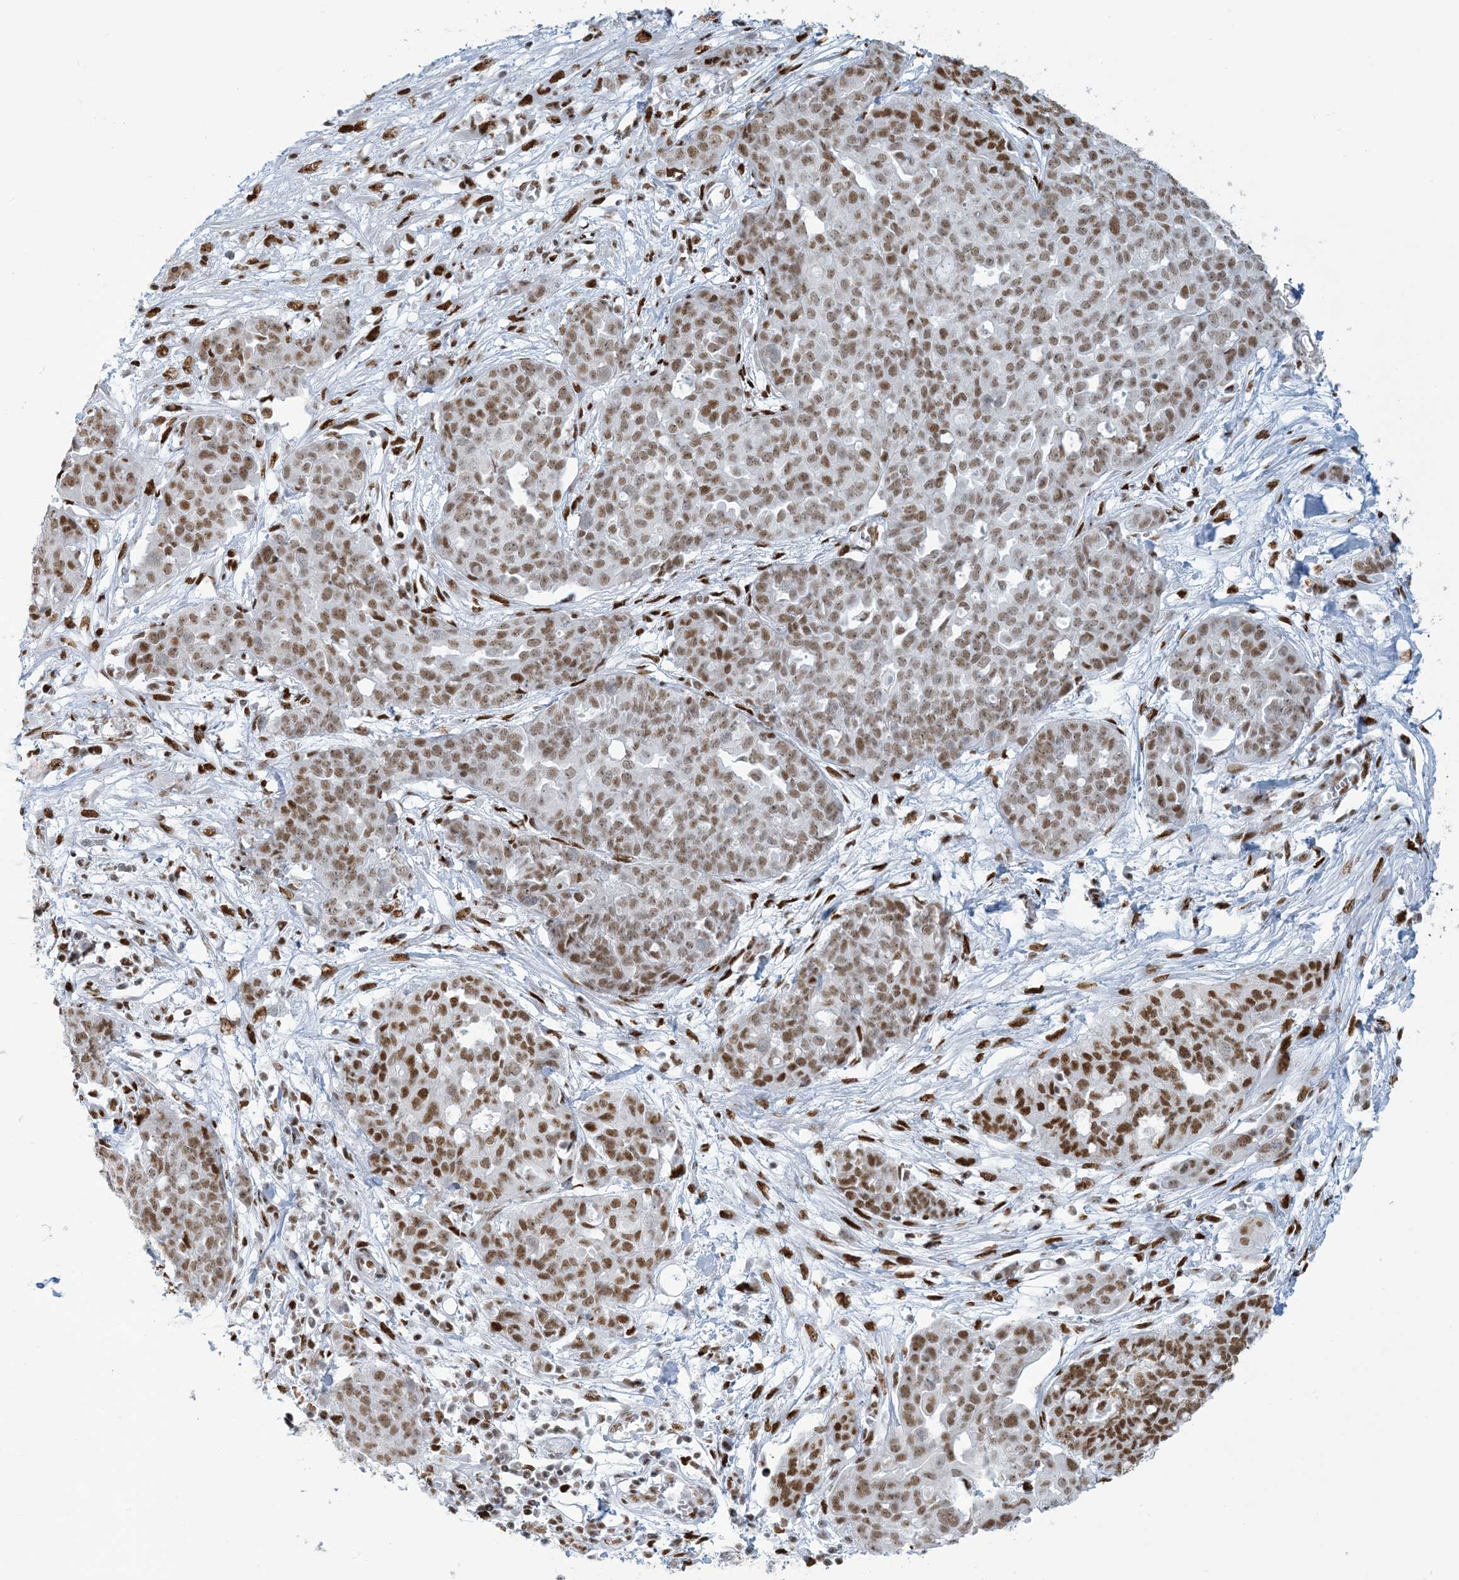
{"staining": {"intensity": "moderate", "quantity": ">75%", "location": "nuclear"}, "tissue": "ovarian cancer", "cell_type": "Tumor cells", "image_type": "cancer", "snomed": [{"axis": "morphology", "description": "Cystadenocarcinoma, serous, NOS"}, {"axis": "topography", "description": "Soft tissue"}, {"axis": "topography", "description": "Ovary"}], "caption": "Ovarian cancer stained with a brown dye demonstrates moderate nuclear positive positivity in about >75% of tumor cells.", "gene": "STAG1", "patient": {"sex": "female", "age": 57}}